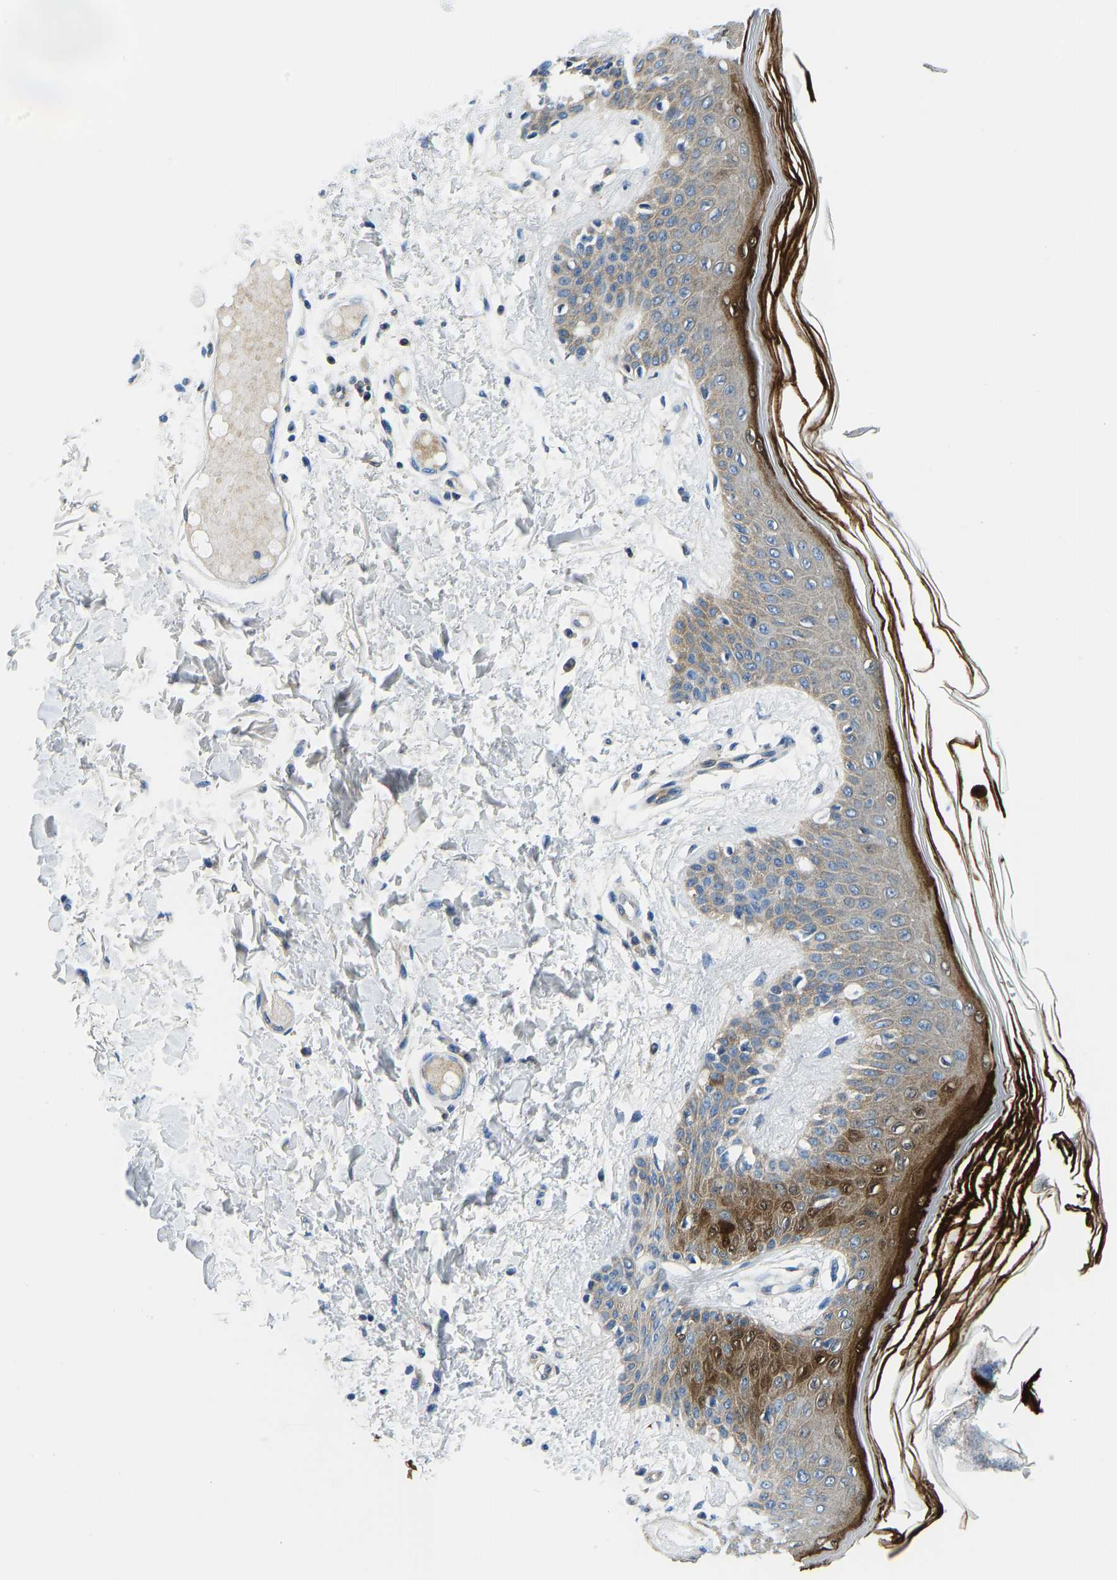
{"staining": {"intensity": "negative", "quantity": "none", "location": "none"}, "tissue": "skin", "cell_type": "Fibroblasts", "image_type": "normal", "snomed": [{"axis": "morphology", "description": "Normal tissue, NOS"}, {"axis": "topography", "description": "Skin"}], "caption": "Fibroblasts are negative for brown protein staining in unremarkable skin.", "gene": "SERPINB3", "patient": {"sex": "male", "age": 53}}